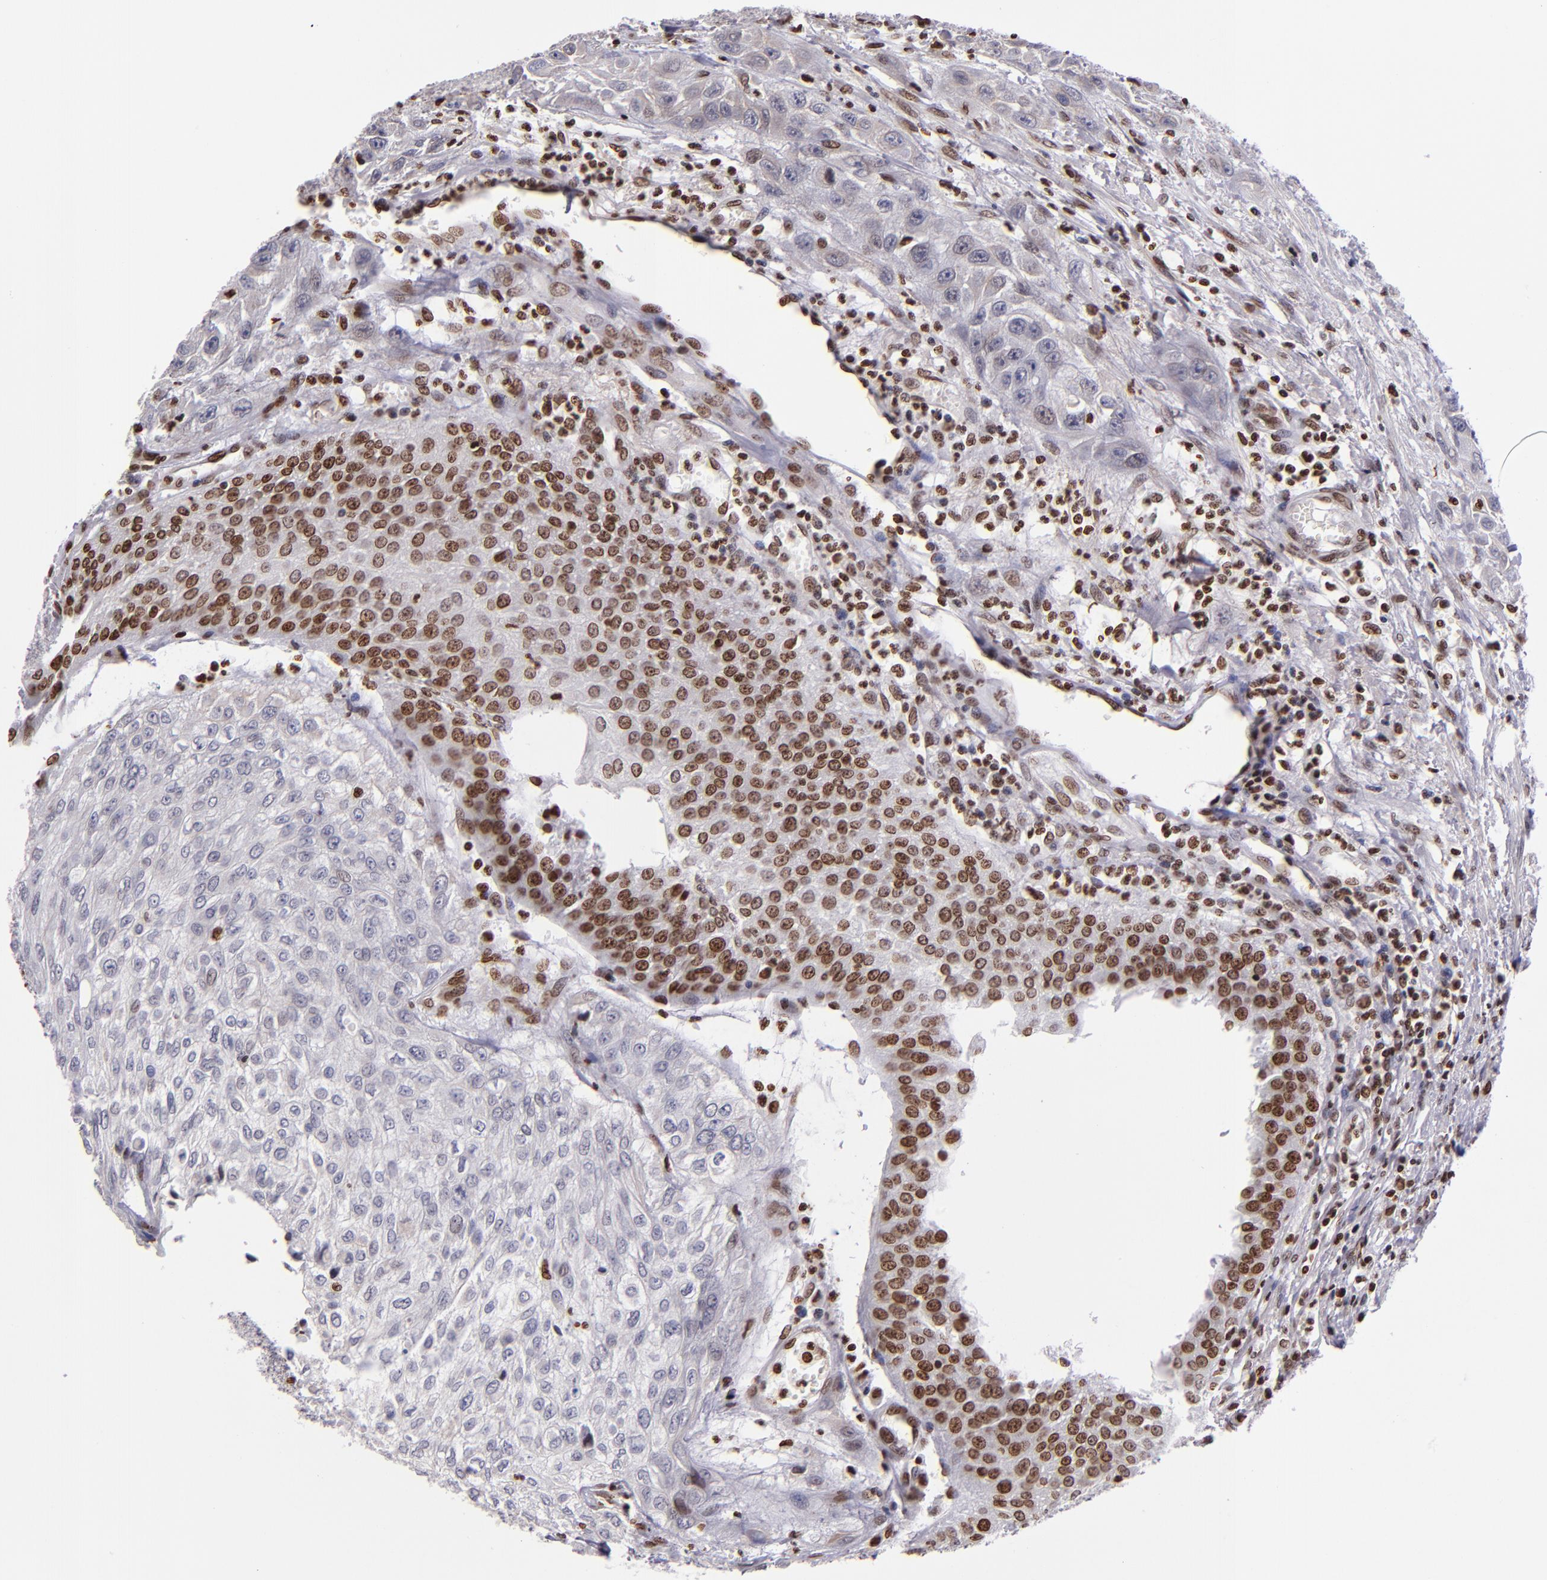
{"staining": {"intensity": "moderate", "quantity": ">75%", "location": "nuclear"}, "tissue": "urothelial cancer", "cell_type": "Tumor cells", "image_type": "cancer", "snomed": [{"axis": "morphology", "description": "Urothelial carcinoma, High grade"}, {"axis": "topography", "description": "Urinary bladder"}], "caption": "A brown stain shows moderate nuclear staining of a protein in human urothelial cancer tumor cells.", "gene": "CDKL5", "patient": {"sex": "male", "age": 57}}